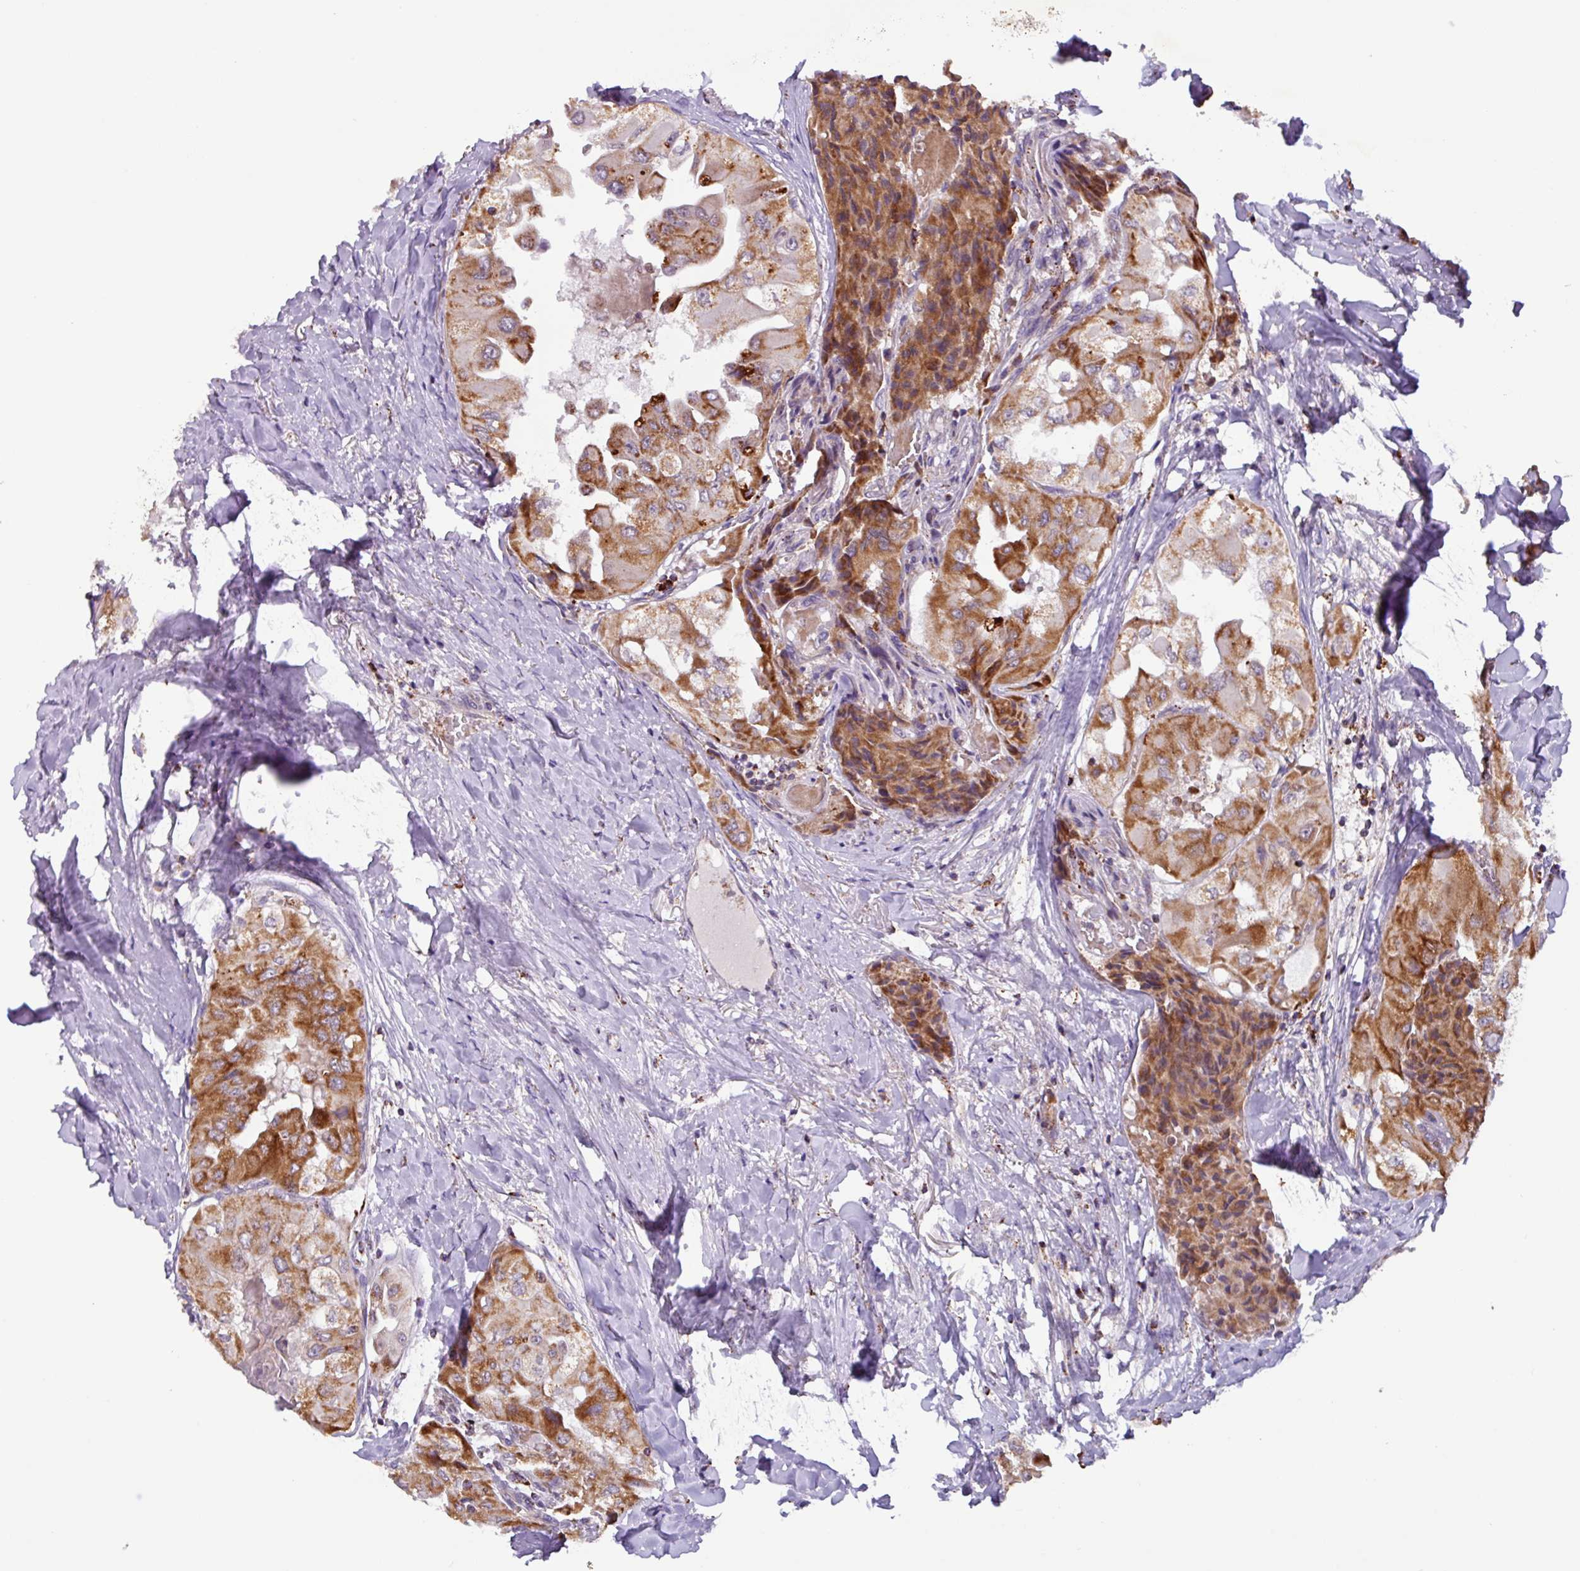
{"staining": {"intensity": "moderate", "quantity": ">75%", "location": "cytoplasmic/membranous"}, "tissue": "thyroid cancer", "cell_type": "Tumor cells", "image_type": "cancer", "snomed": [{"axis": "morphology", "description": "Normal tissue, NOS"}, {"axis": "morphology", "description": "Papillary adenocarcinoma, NOS"}, {"axis": "topography", "description": "Thyroid gland"}], "caption": "Thyroid cancer (papillary adenocarcinoma) stained for a protein (brown) demonstrates moderate cytoplasmic/membranous positive expression in about >75% of tumor cells.", "gene": "AKIRIN1", "patient": {"sex": "female", "age": 59}}